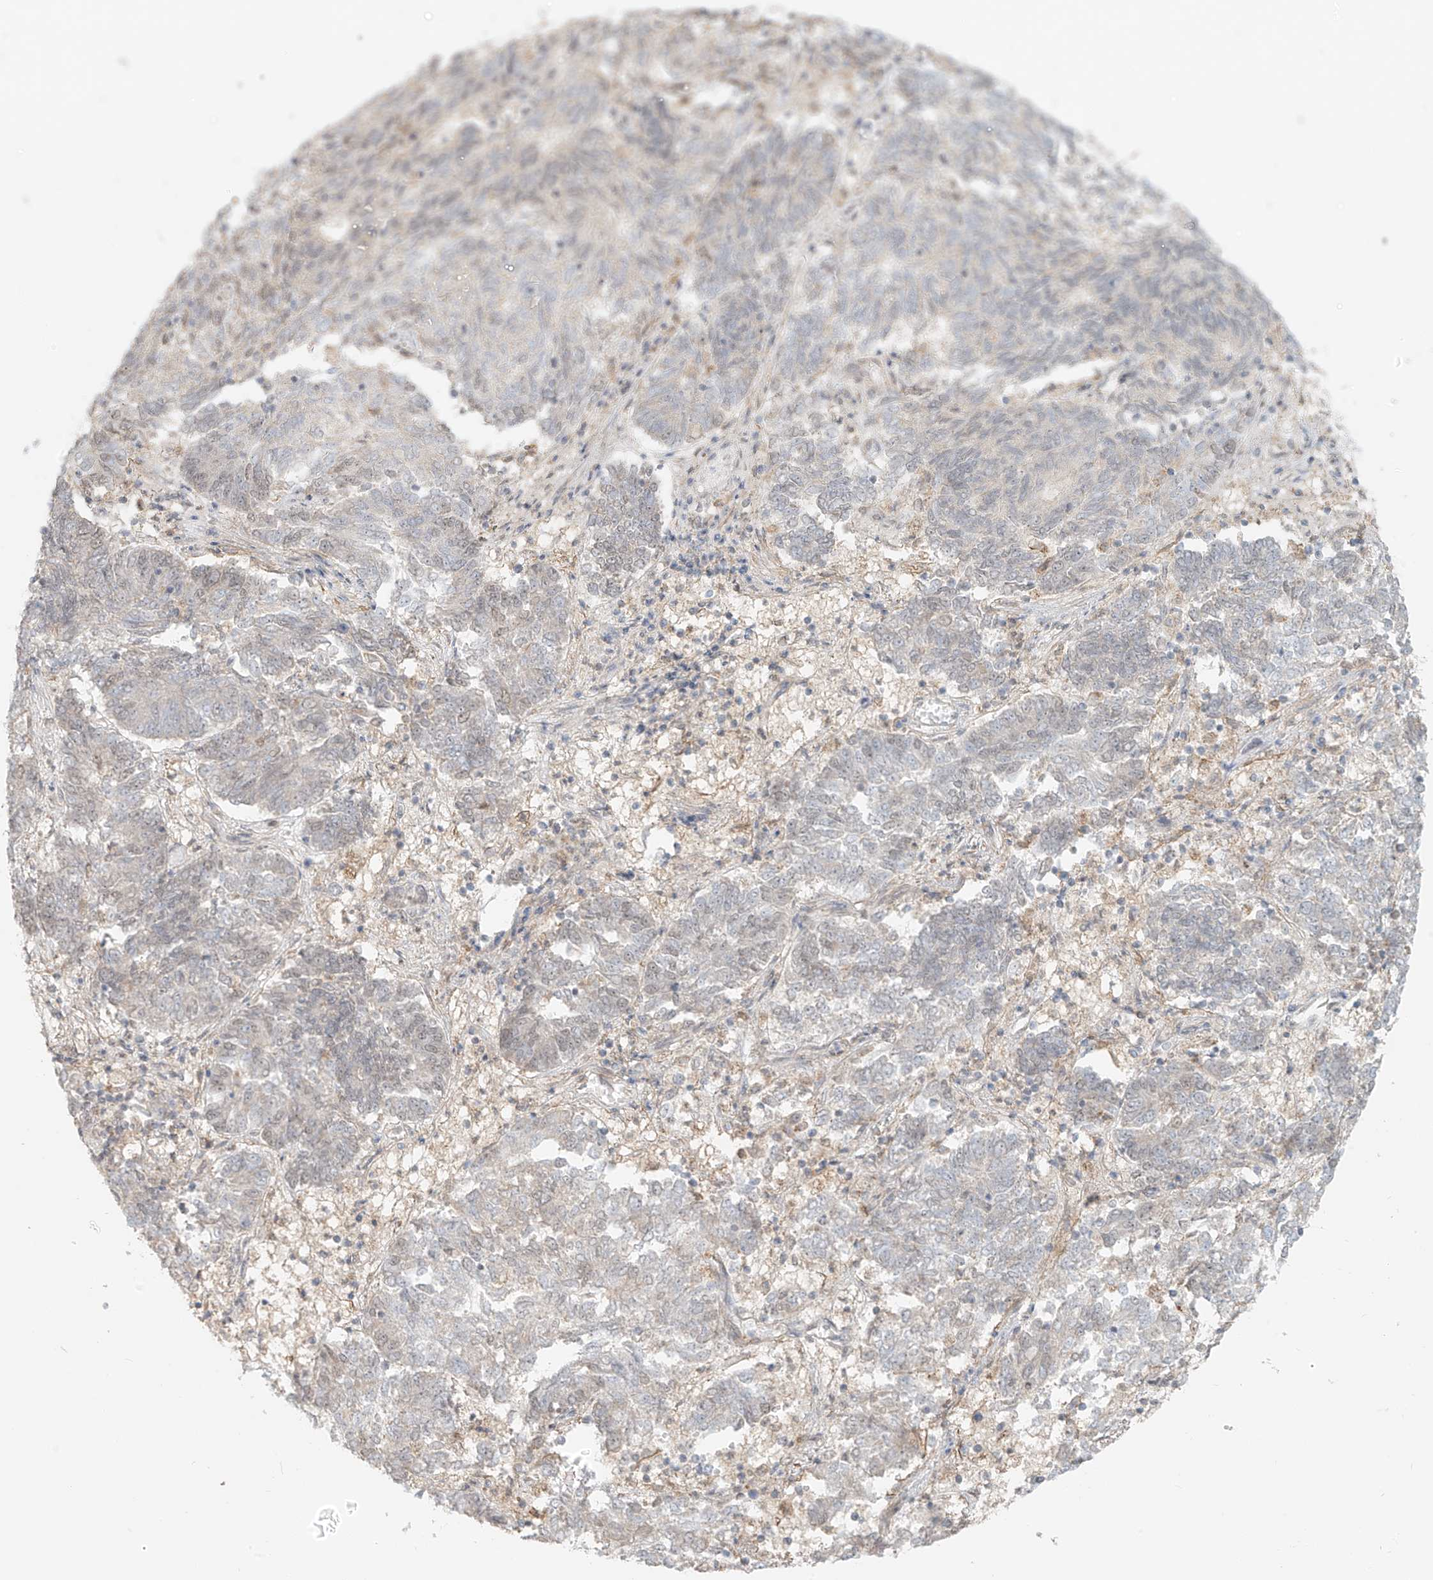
{"staining": {"intensity": "negative", "quantity": "none", "location": "none"}, "tissue": "endometrial cancer", "cell_type": "Tumor cells", "image_type": "cancer", "snomed": [{"axis": "morphology", "description": "Adenocarcinoma, NOS"}, {"axis": "topography", "description": "Endometrium"}], "caption": "A histopathology image of human endometrial adenocarcinoma is negative for staining in tumor cells. Nuclei are stained in blue.", "gene": "ABCD1", "patient": {"sex": "female", "age": 80}}